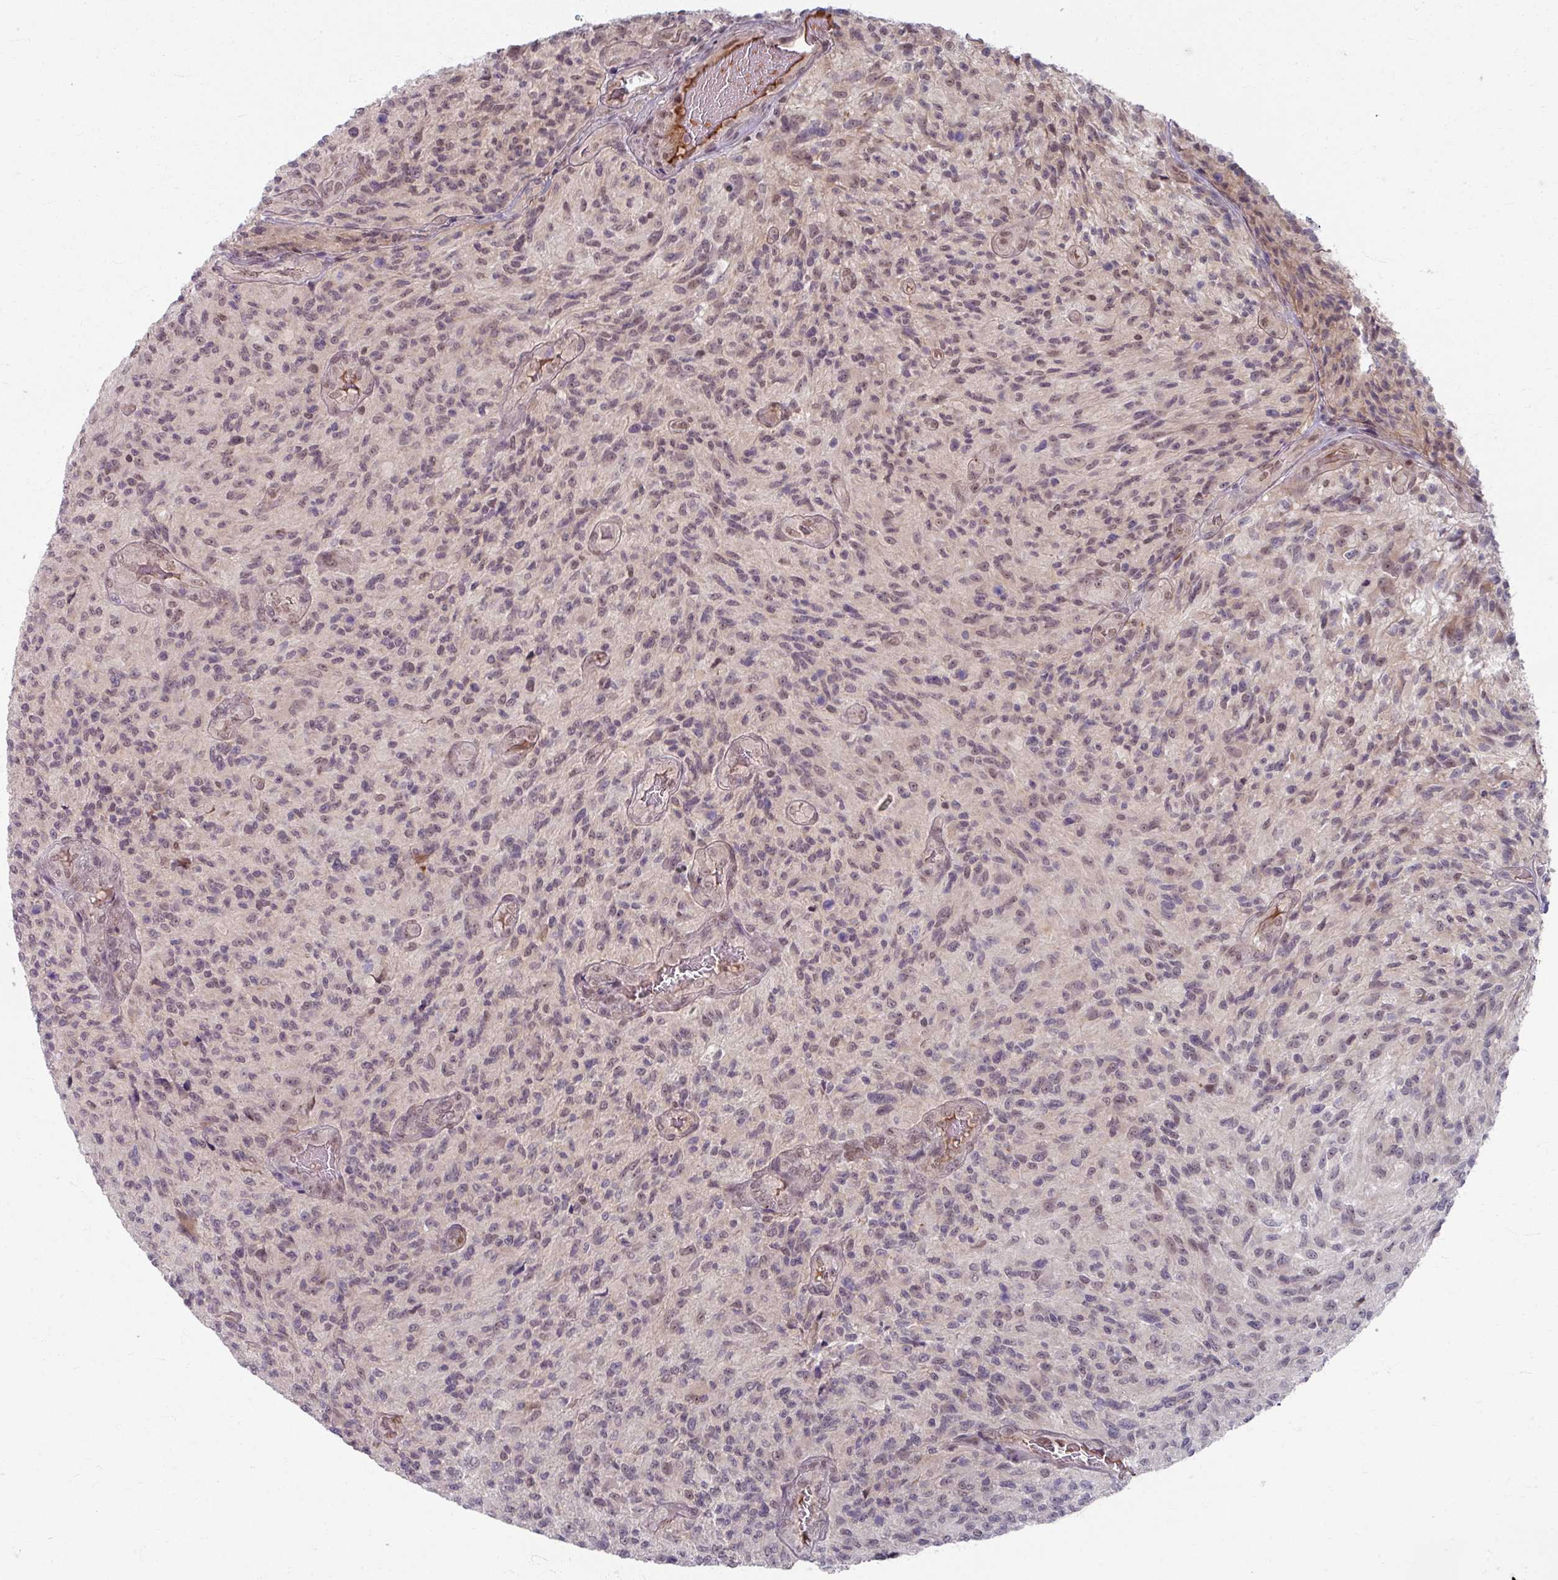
{"staining": {"intensity": "weak", "quantity": "25%-75%", "location": "nuclear"}, "tissue": "glioma", "cell_type": "Tumor cells", "image_type": "cancer", "snomed": [{"axis": "morphology", "description": "Normal tissue, NOS"}, {"axis": "morphology", "description": "Glioma, malignant, High grade"}, {"axis": "topography", "description": "Cerebral cortex"}], "caption": "Weak nuclear expression for a protein is seen in approximately 25%-75% of tumor cells of glioma using IHC.", "gene": "KLC3", "patient": {"sex": "male", "age": 56}}